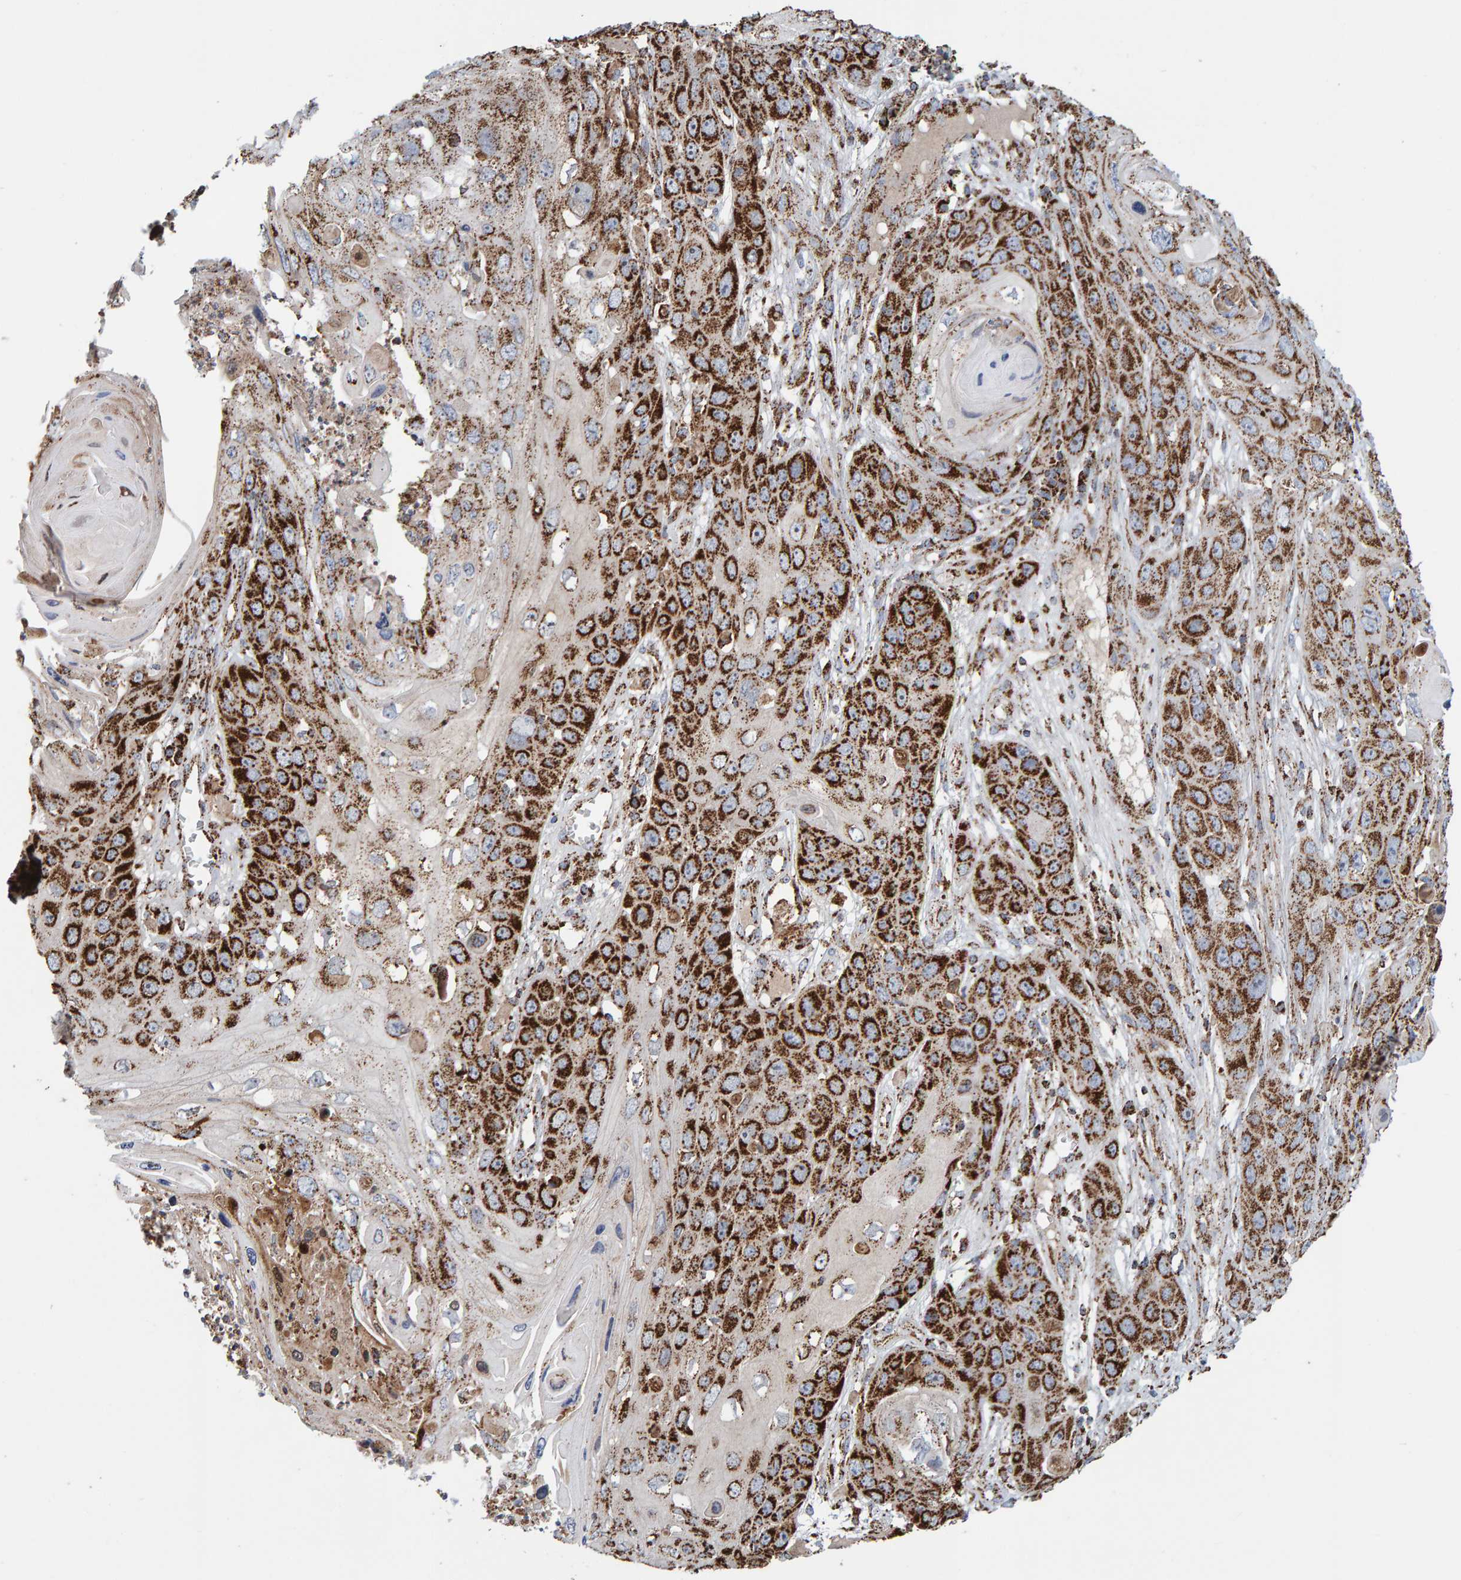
{"staining": {"intensity": "strong", "quantity": "25%-75%", "location": "cytoplasmic/membranous"}, "tissue": "skin cancer", "cell_type": "Tumor cells", "image_type": "cancer", "snomed": [{"axis": "morphology", "description": "Squamous cell carcinoma, NOS"}, {"axis": "topography", "description": "Skin"}], "caption": "High-magnification brightfield microscopy of squamous cell carcinoma (skin) stained with DAB (brown) and counterstained with hematoxylin (blue). tumor cells exhibit strong cytoplasmic/membranous positivity is present in about25%-75% of cells.", "gene": "MRPL45", "patient": {"sex": "male", "age": 55}}